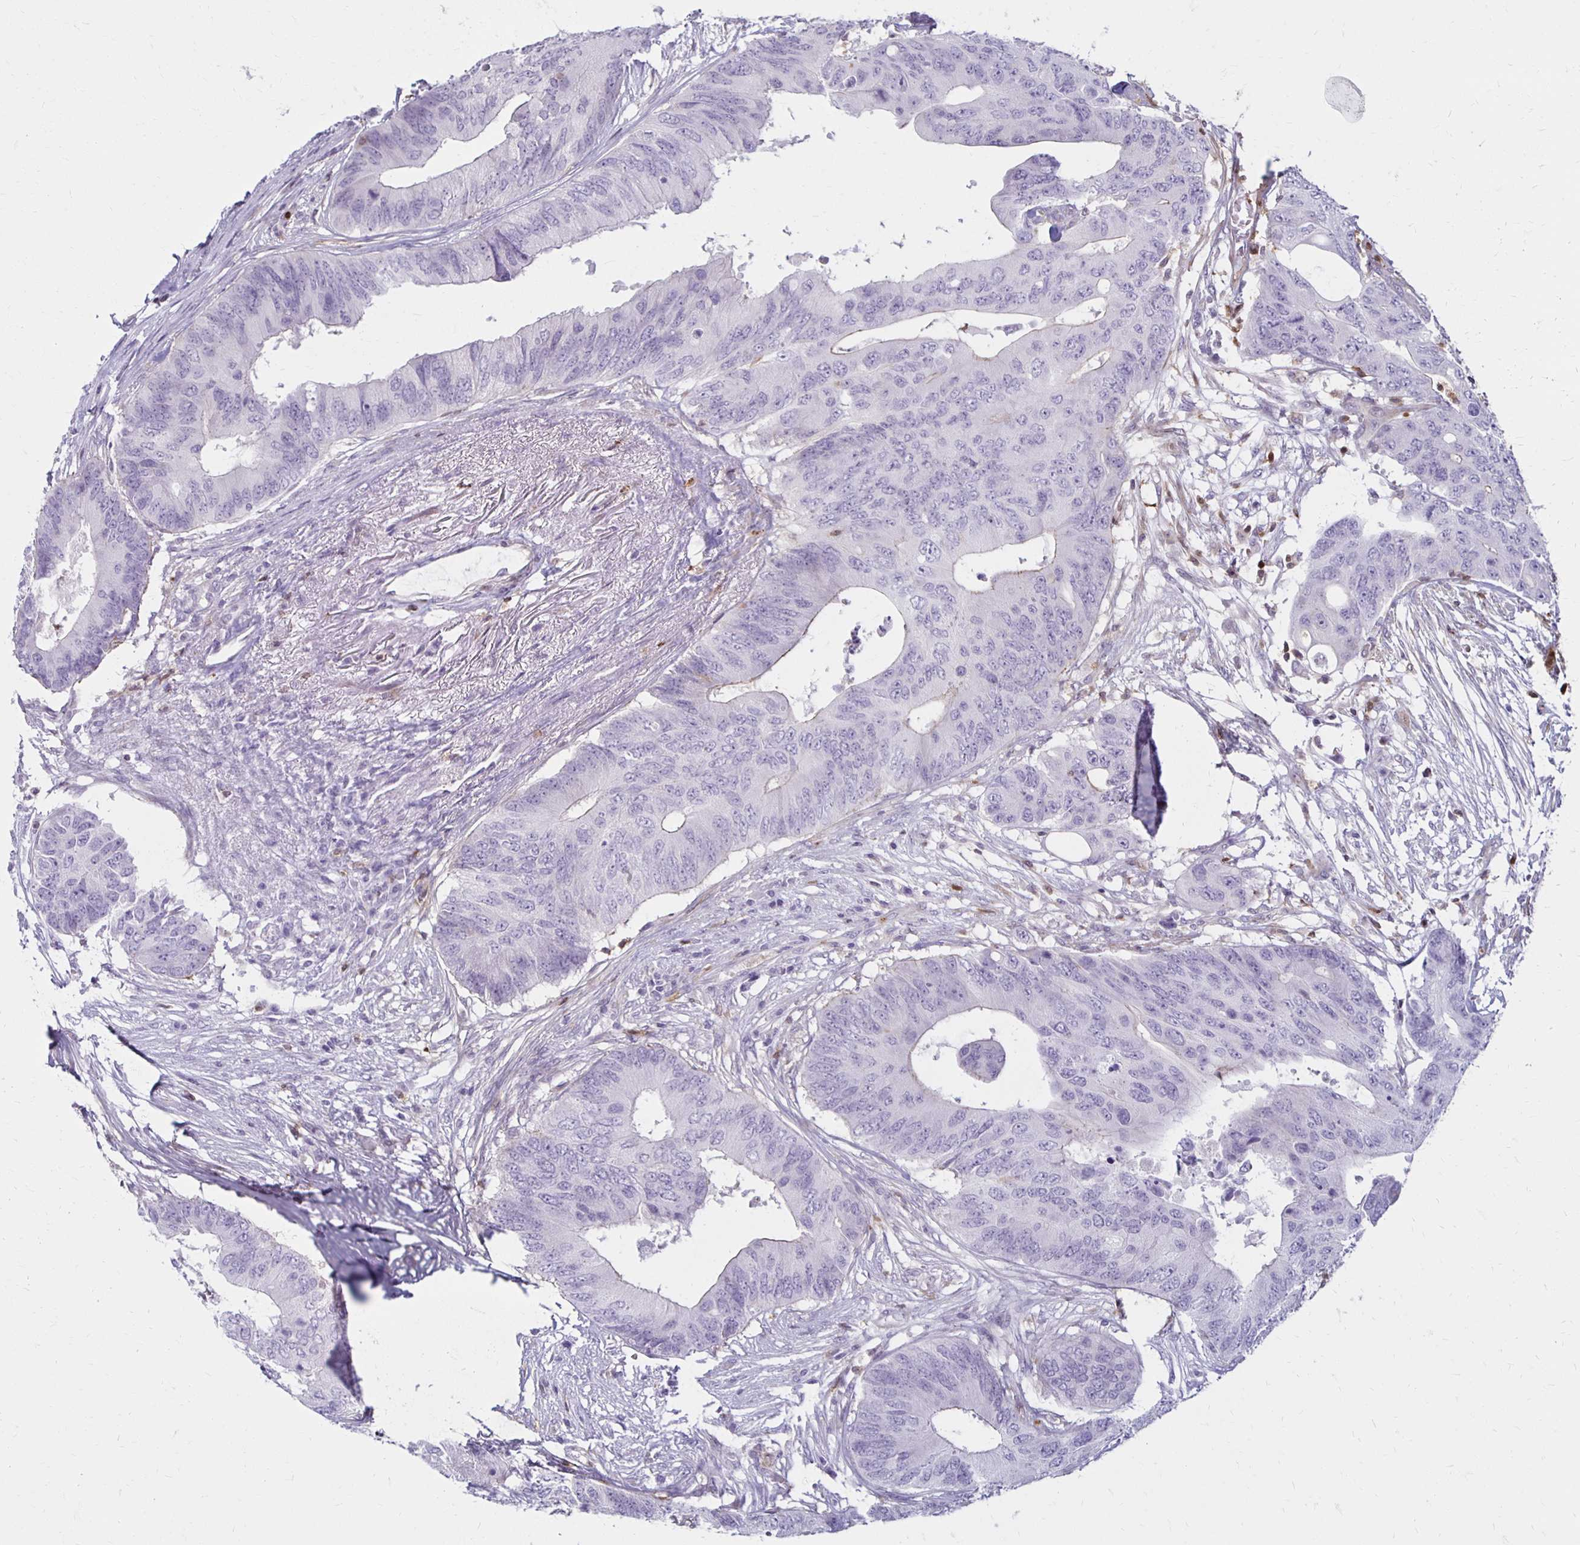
{"staining": {"intensity": "negative", "quantity": "none", "location": "none"}, "tissue": "colorectal cancer", "cell_type": "Tumor cells", "image_type": "cancer", "snomed": [{"axis": "morphology", "description": "Adenocarcinoma, NOS"}, {"axis": "topography", "description": "Colon"}], "caption": "DAB immunohistochemical staining of colorectal adenocarcinoma displays no significant positivity in tumor cells.", "gene": "CCL21", "patient": {"sex": "male", "age": 71}}